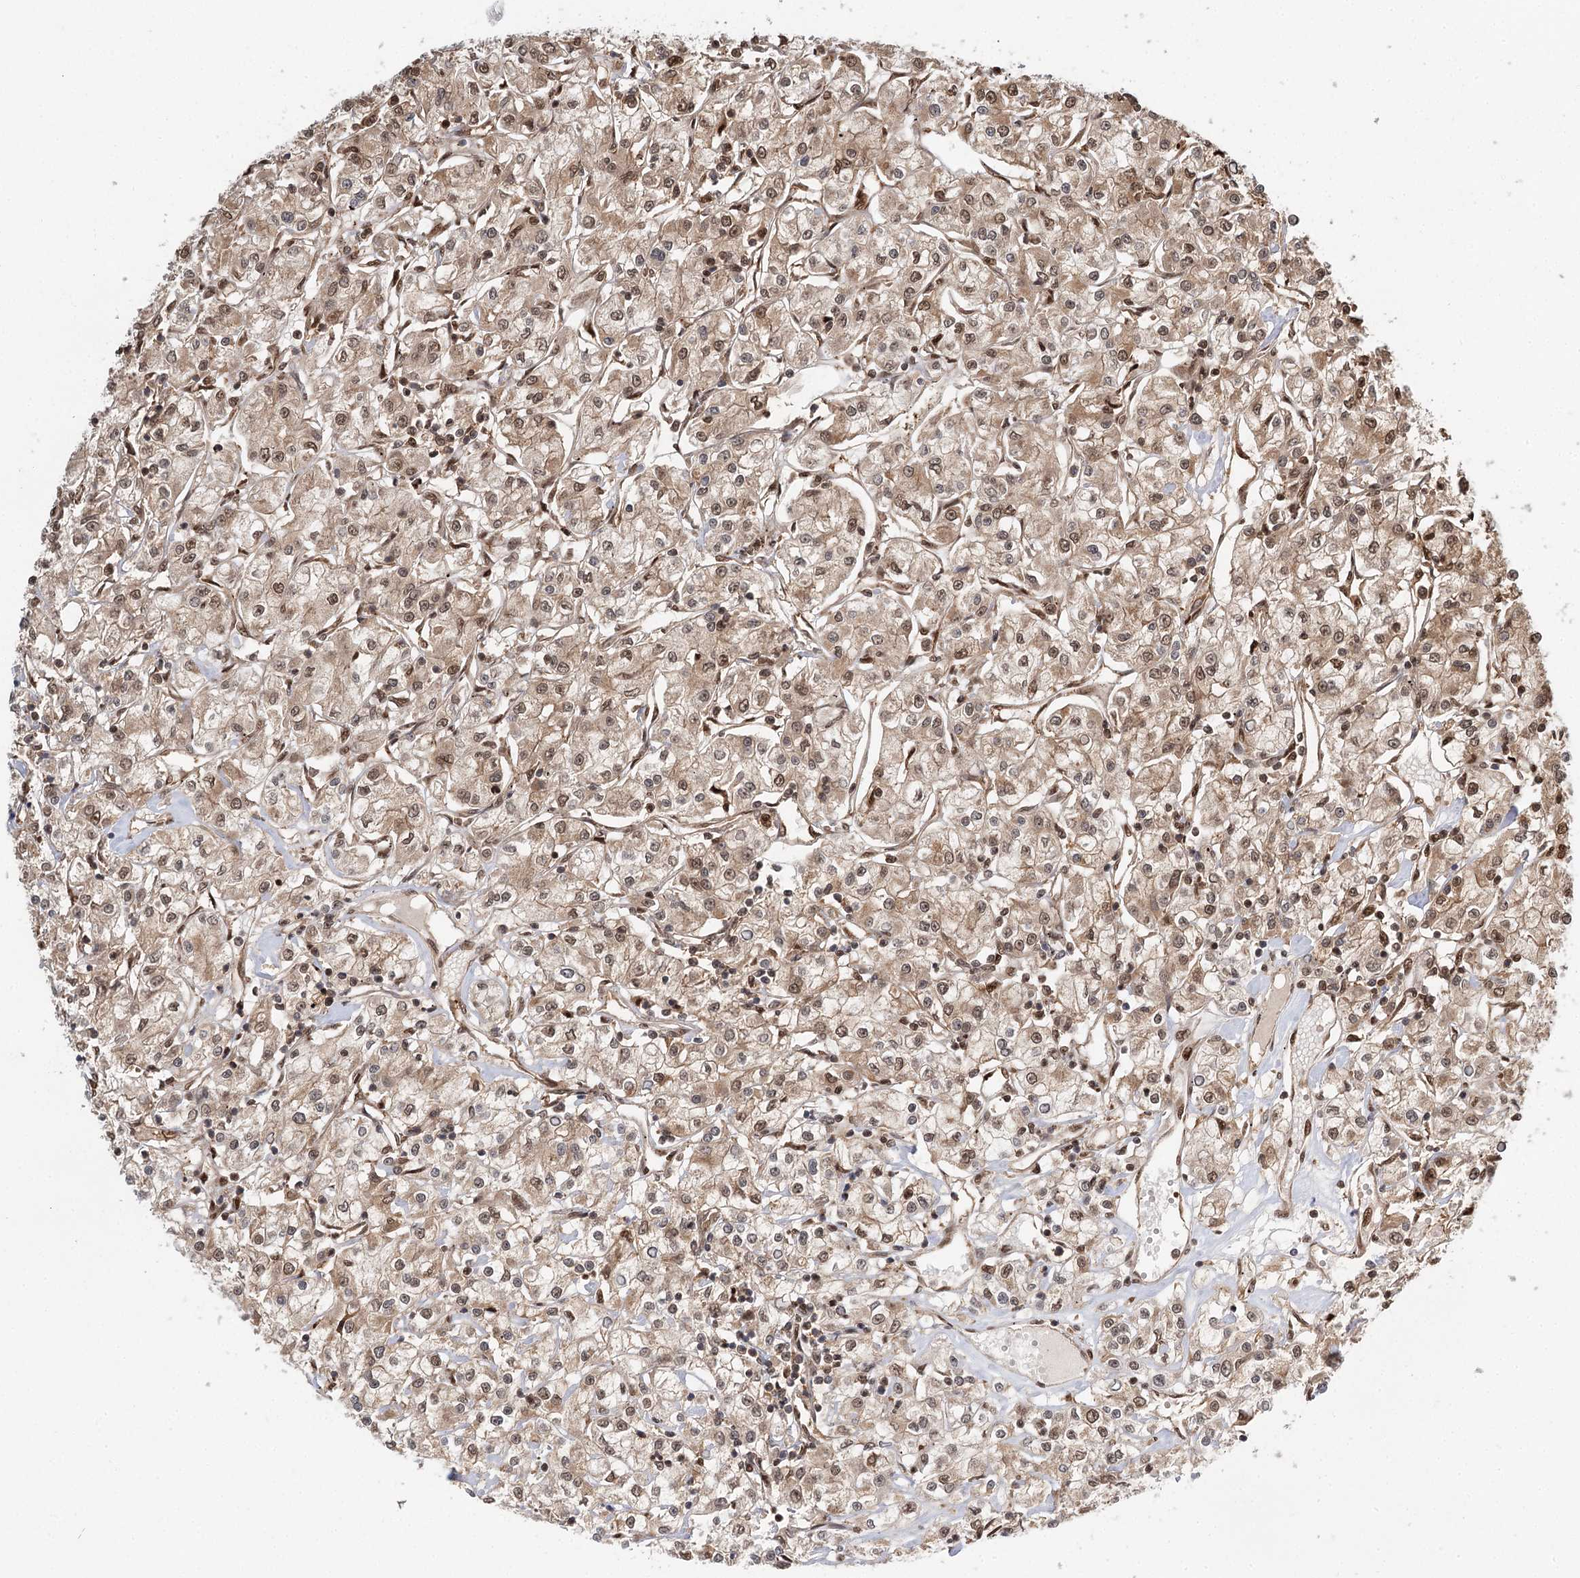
{"staining": {"intensity": "weak", "quantity": ">75%", "location": "cytoplasmic/membranous,nuclear"}, "tissue": "renal cancer", "cell_type": "Tumor cells", "image_type": "cancer", "snomed": [{"axis": "morphology", "description": "Adenocarcinoma, NOS"}, {"axis": "topography", "description": "Kidney"}], "caption": "A low amount of weak cytoplasmic/membranous and nuclear positivity is appreciated in approximately >75% of tumor cells in adenocarcinoma (renal) tissue. (DAB (3,3'-diaminobenzidine) = brown stain, brightfield microscopy at high magnification).", "gene": "N6AMT1", "patient": {"sex": "female", "age": 59}}